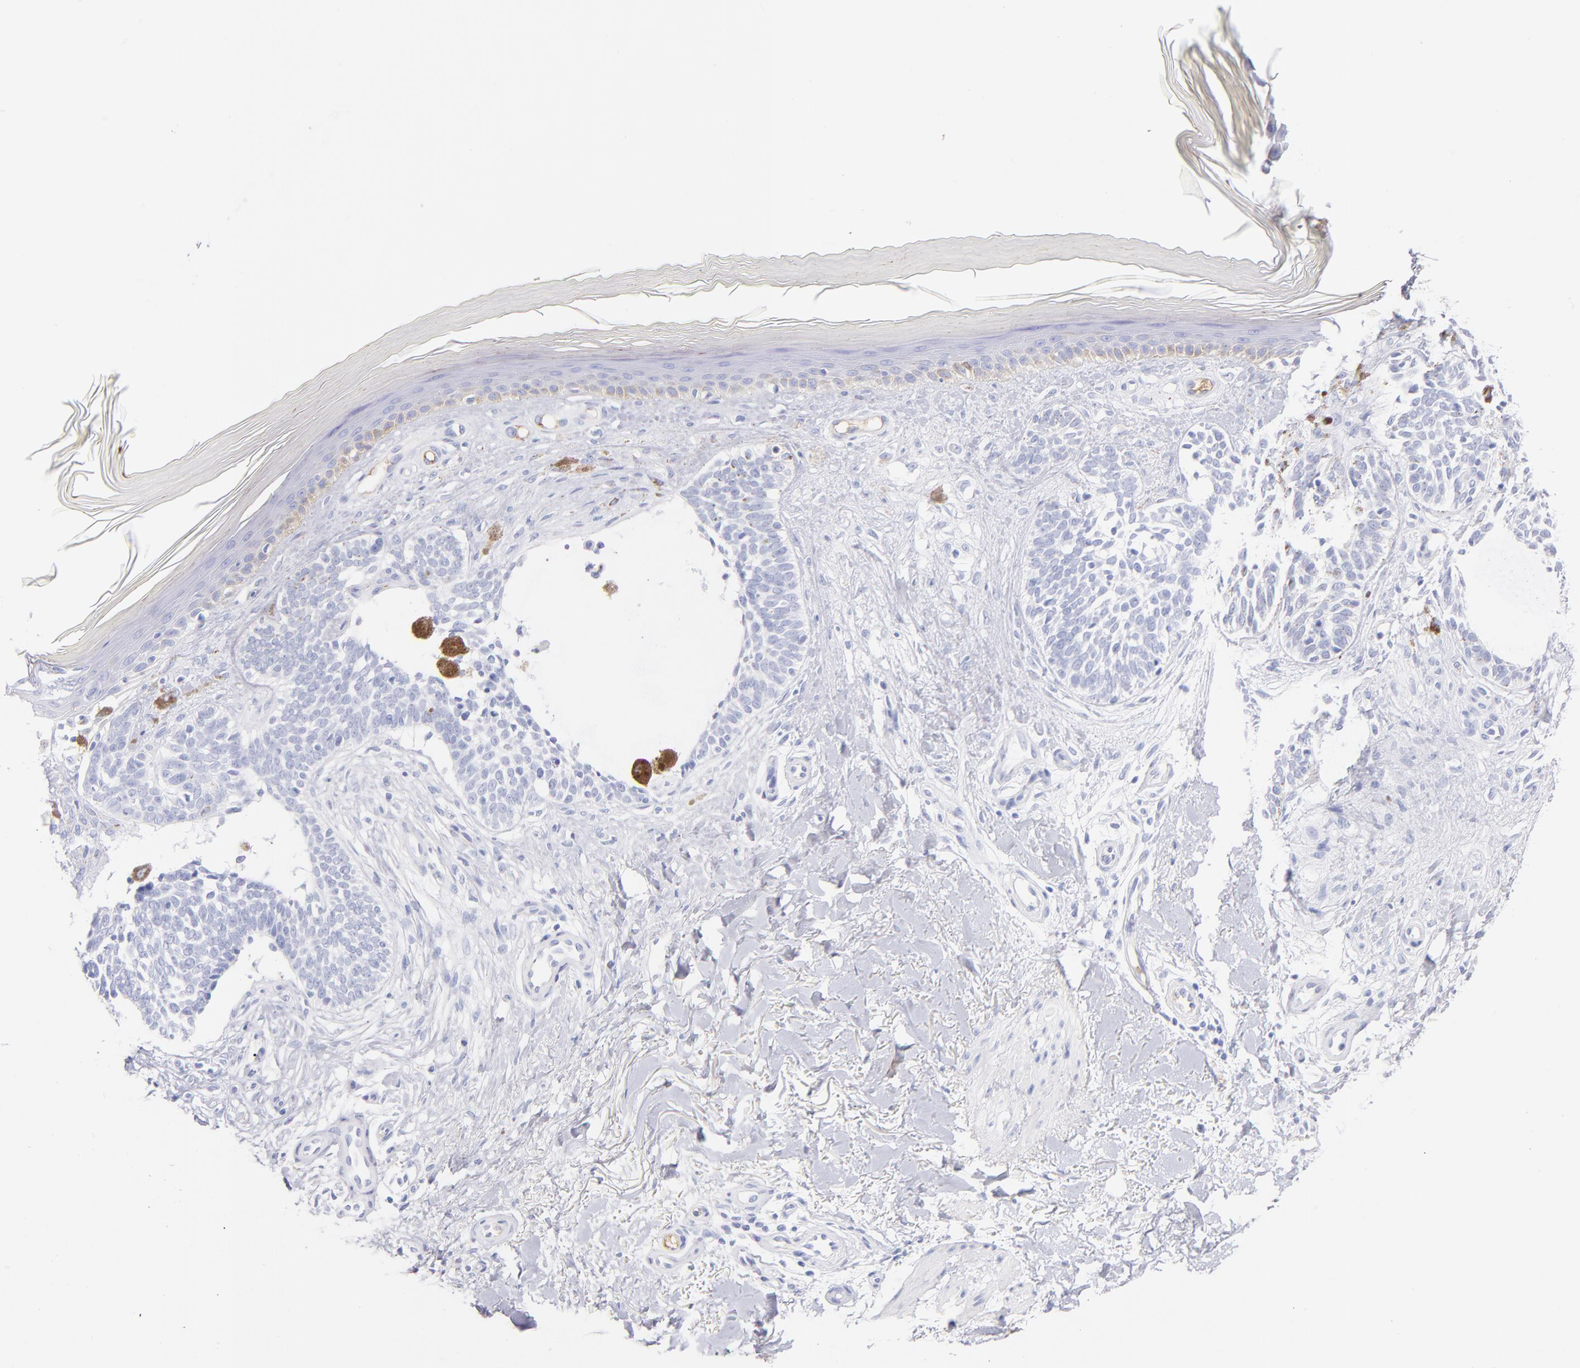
{"staining": {"intensity": "negative", "quantity": "none", "location": "none"}, "tissue": "skin cancer", "cell_type": "Tumor cells", "image_type": "cancer", "snomed": [{"axis": "morphology", "description": "Normal tissue, NOS"}, {"axis": "morphology", "description": "Basal cell carcinoma"}, {"axis": "topography", "description": "Skin"}], "caption": "Skin basal cell carcinoma was stained to show a protein in brown. There is no significant positivity in tumor cells. The staining is performed using DAB brown chromogen with nuclei counter-stained in using hematoxylin.", "gene": "HP", "patient": {"sex": "female", "age": 58}}